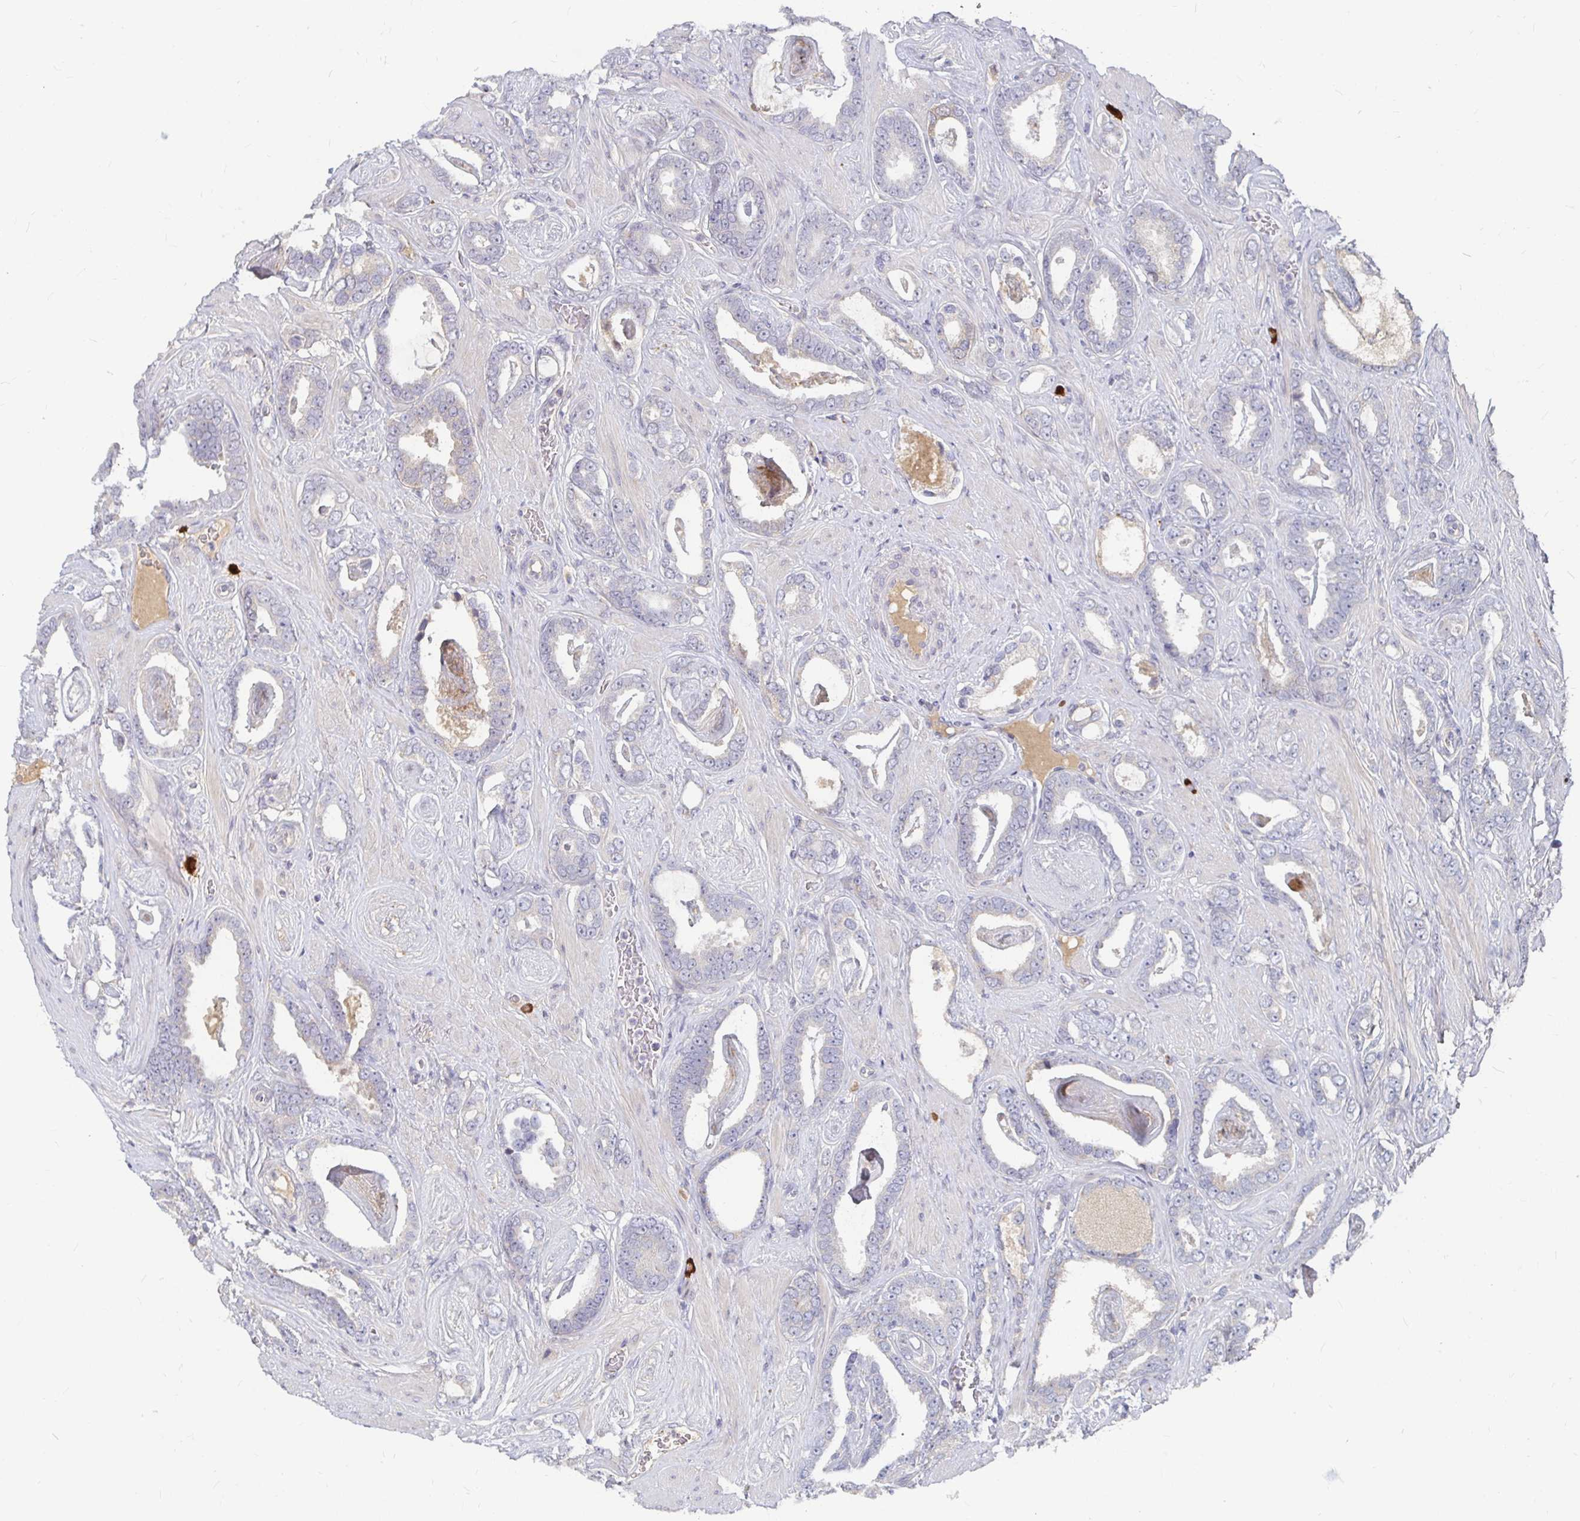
{"staining": {"intensity": "negative", "quantity": "none", "location": "none"}, "tissue": "prostate cancer", "cell_type": "Tumor cells", "image_type": "cancer", "snomed": [{"axis": "morphology", "description": "Adenocarcinoma, High grade"}, {"axis": "topography", "description": "Prostate"}], "caption": "Human adenocarcinoma (high-grade) (prostate) stained for a protein using immunohistochemistry (IHC) shows no expression in tumor cells.", "gene": "RNF144B", "patient": {"sex": "male", "age": 63}}